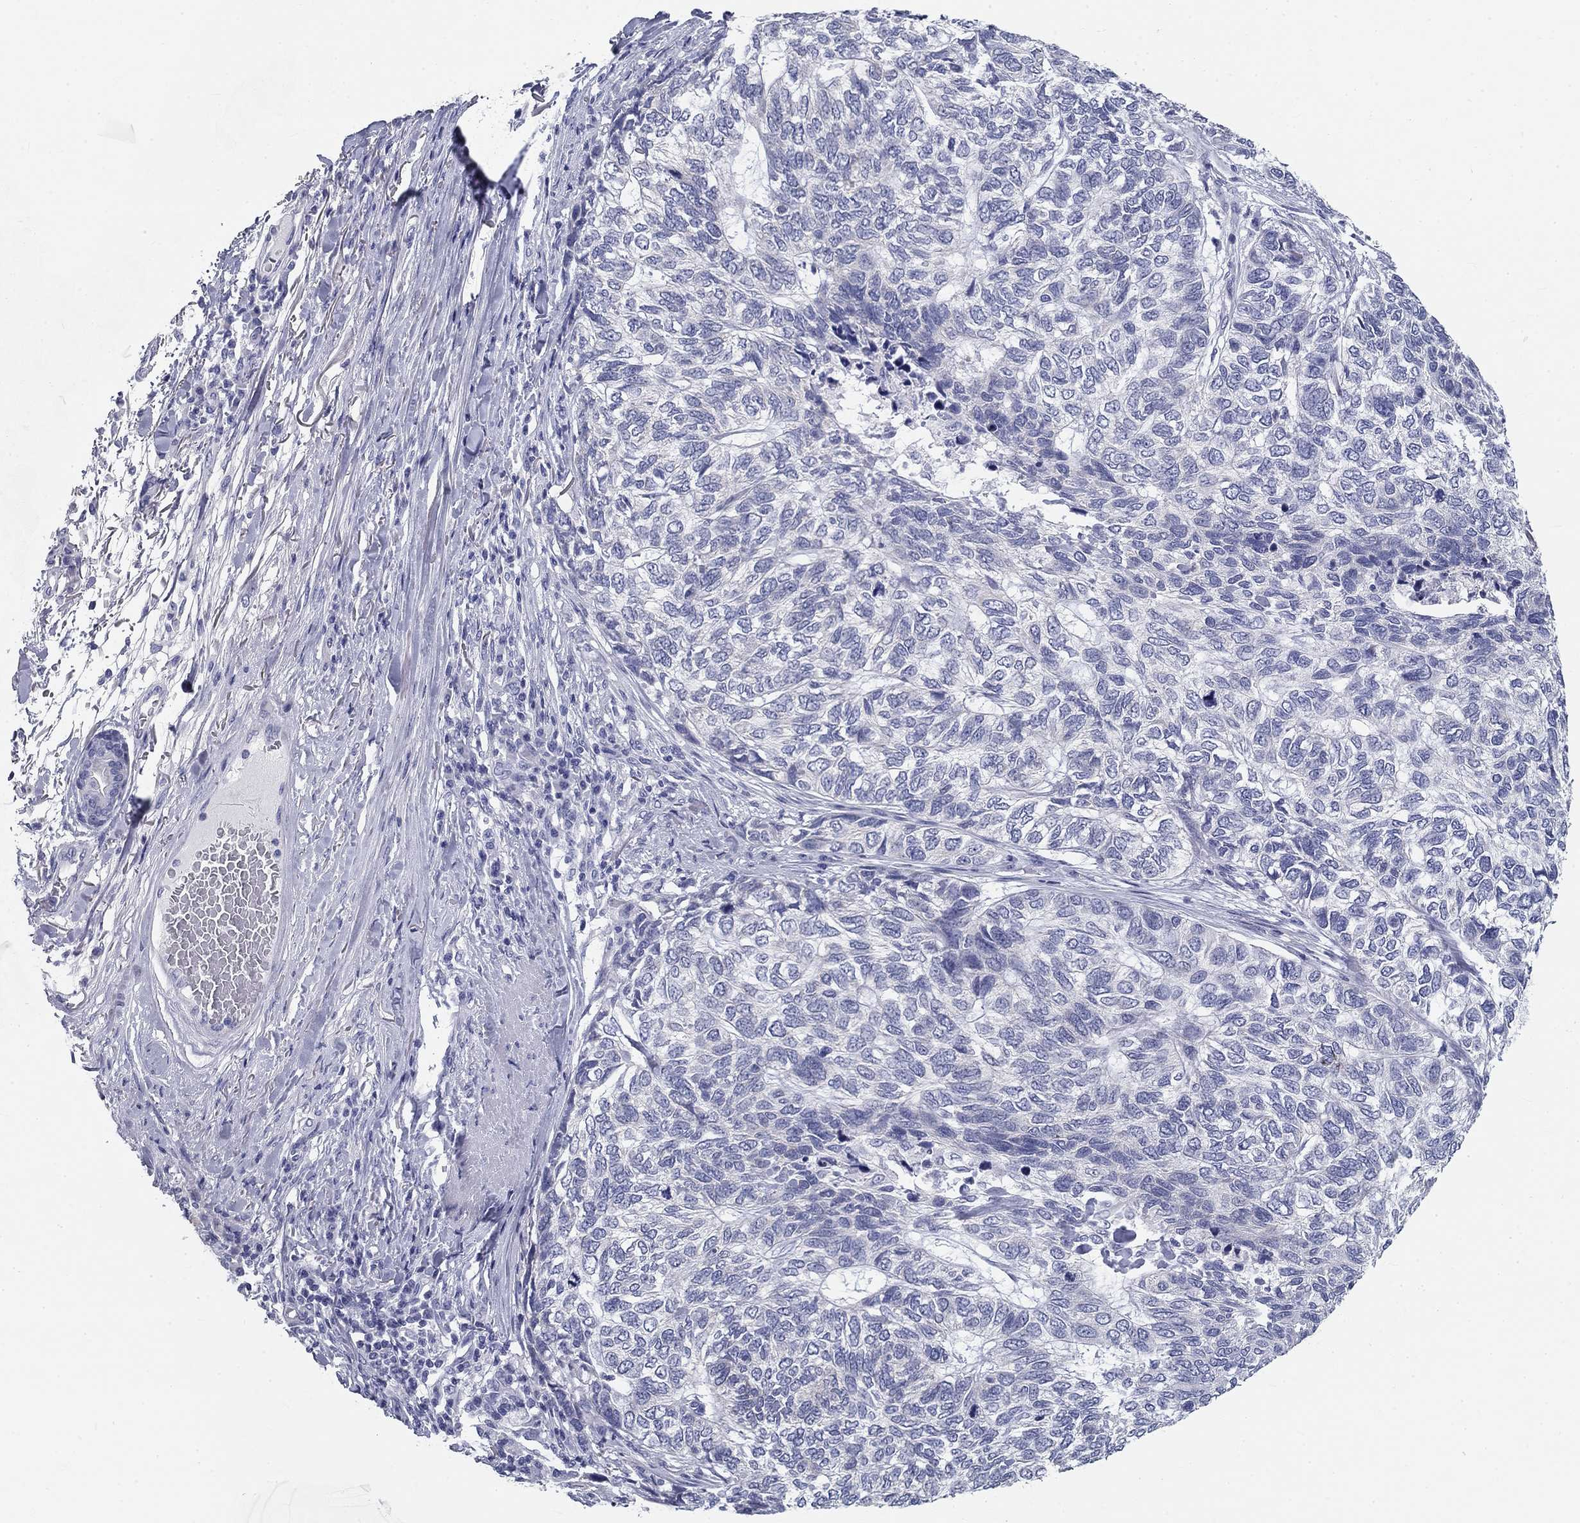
{"staining": {"intensity": "negative", "quantity": "none", "location": "none"}, "tissue": "skin cancer", "cell_type": "Tumor cells", "image_type": "cancer", "snomed": [{"axis": "morphology", "description": "Basal cell carcinoma"}, {"axis": "topography", "description": "Skin"}], "caption": "The histopathology image displays no significant positivity in tumor cells of skin cancer (basal cell carcinoma).", "gene": "GALNTL5", "patient": {"sex": "female", "age": 65}}